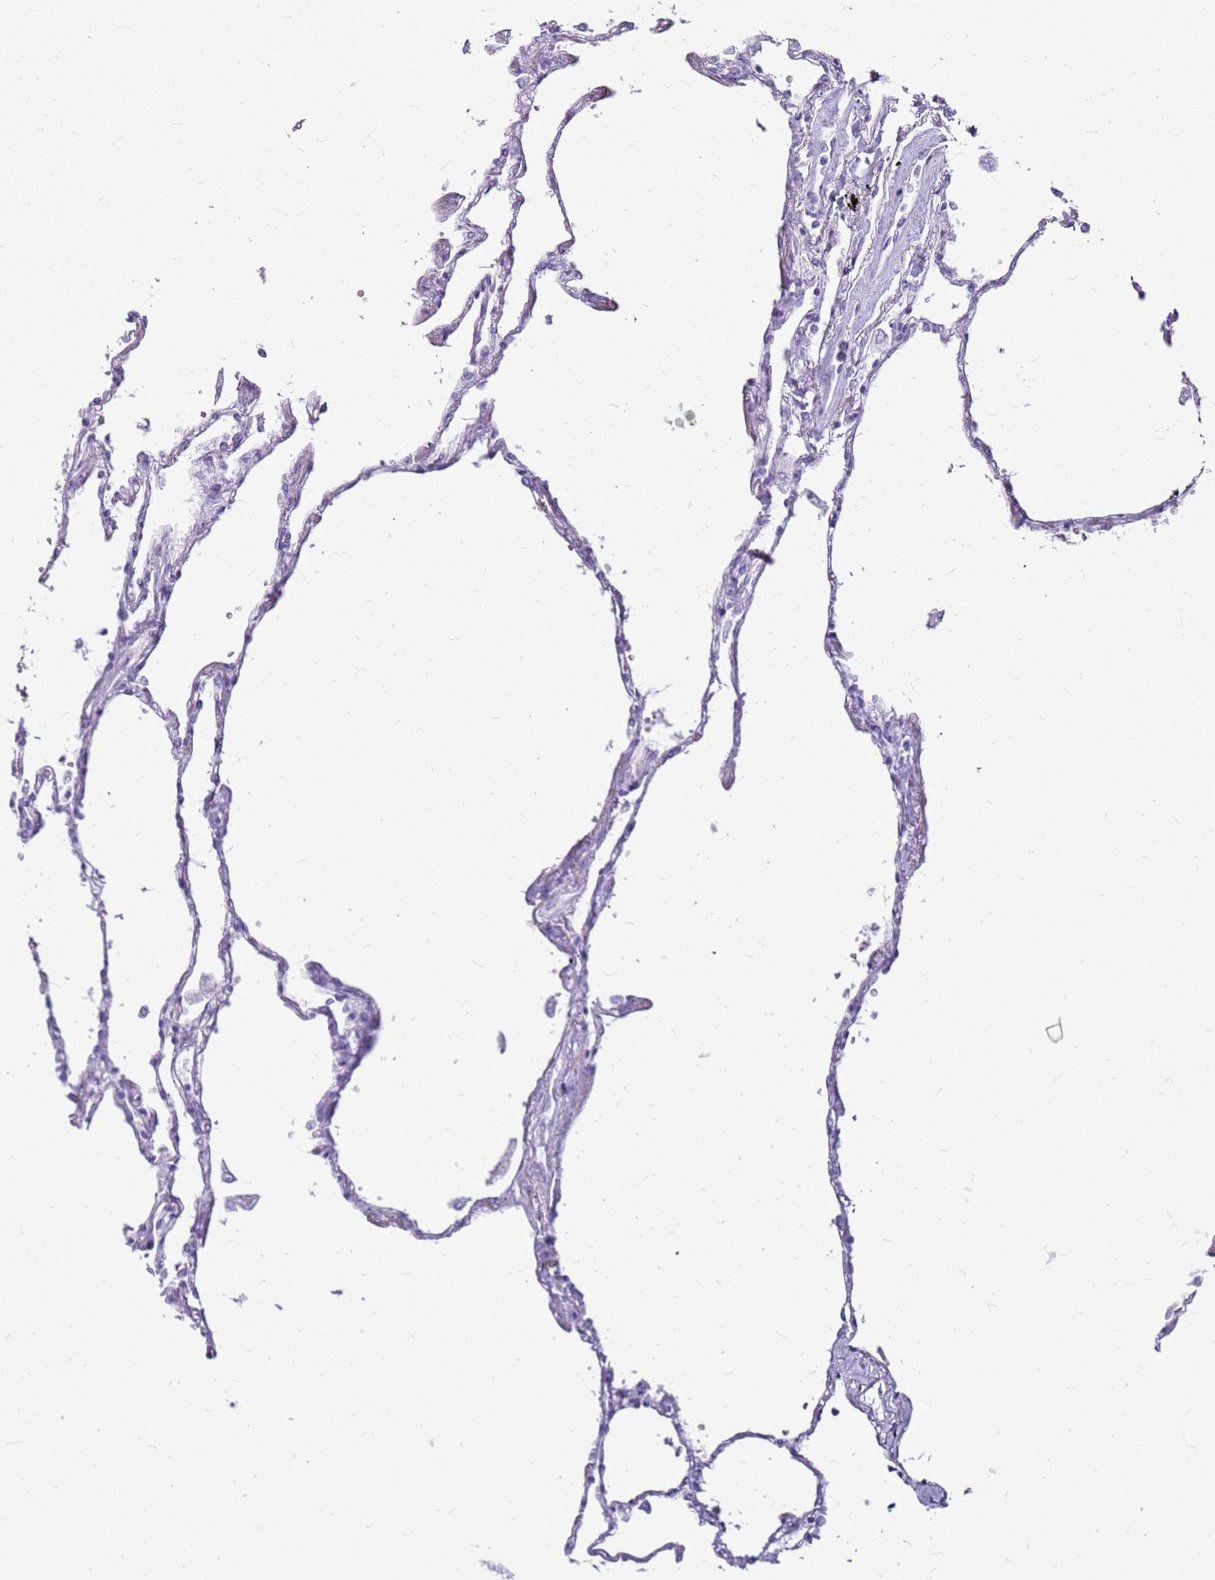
{"staining": {"intensity": "negative", "quantity": "none", "location": "none"}, "tissue": "lung", "cell_type": "Alveolar cells", "image_type": "normal", "snomed": [{"axis": "morphology", "description": "Normal tissue, NOS"}, {"axis": "topography", "description": "Lung"}], "caption": "Immunohistochemical staining of benign lung shows no significant positivity in alveolar cells.", "gene": "SULT1E1", "patient": {"sex": "female", "age": 67}}